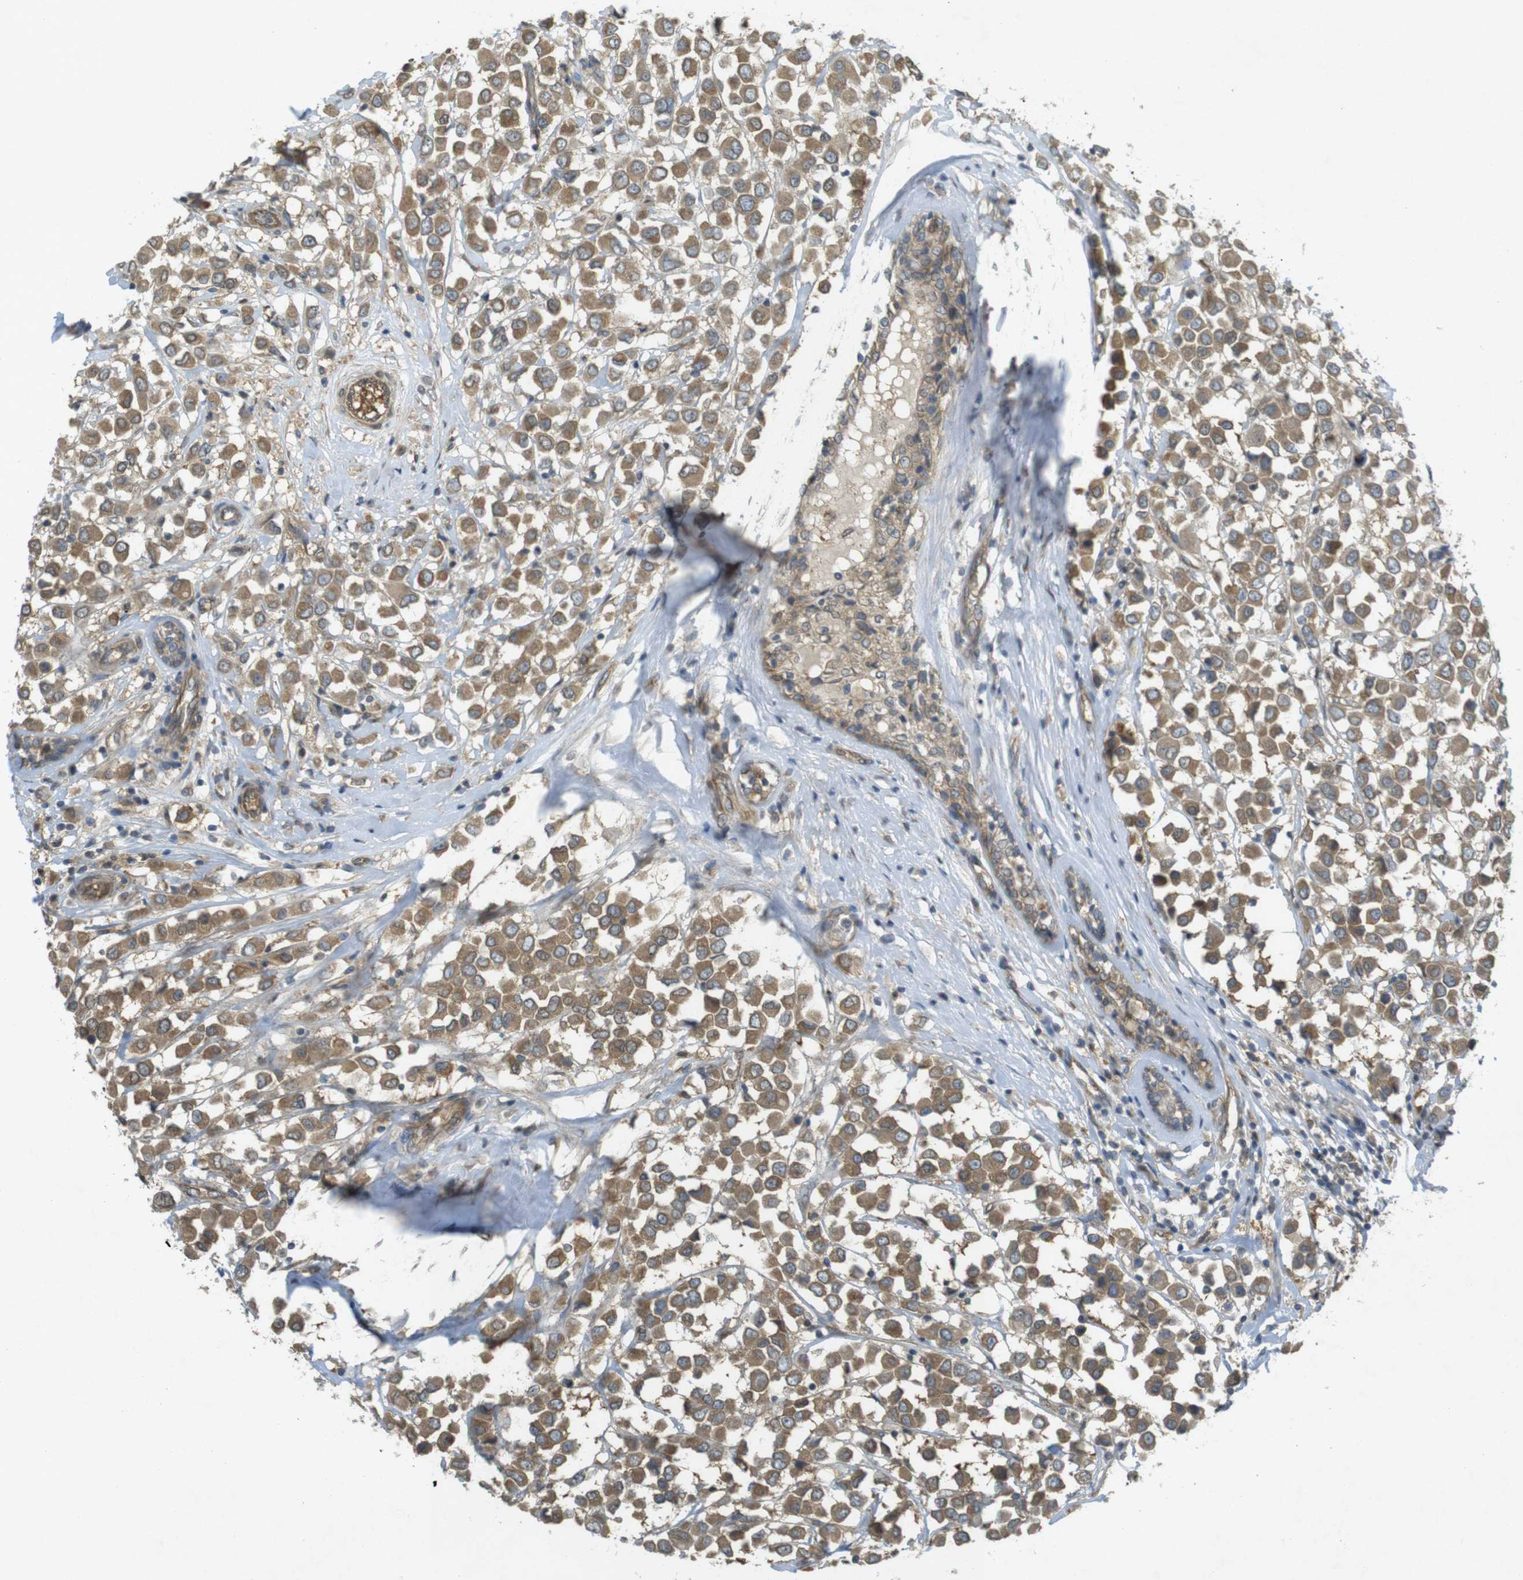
{"staining": {"intensity": "moderate", "quantity": ">75%", "location": "cytoplasmic/membranous"}, "tissue": "breast cancer", "cell_type": "Tumor cells", "image_type": "cancer", "snomed": [{"axis": "morphology", "description": "Duct carcinoma"}, {"axis": "topography", "description": "Breast"}], "caption": "Breast cancer tissue demonstrates moderate cytoplasmic/membranous positivity in about >75% of tumor cells, visualized by immunohistochemistry.", "gene": "KIF5B", "patient": {"sex": "female", "age": 61}}